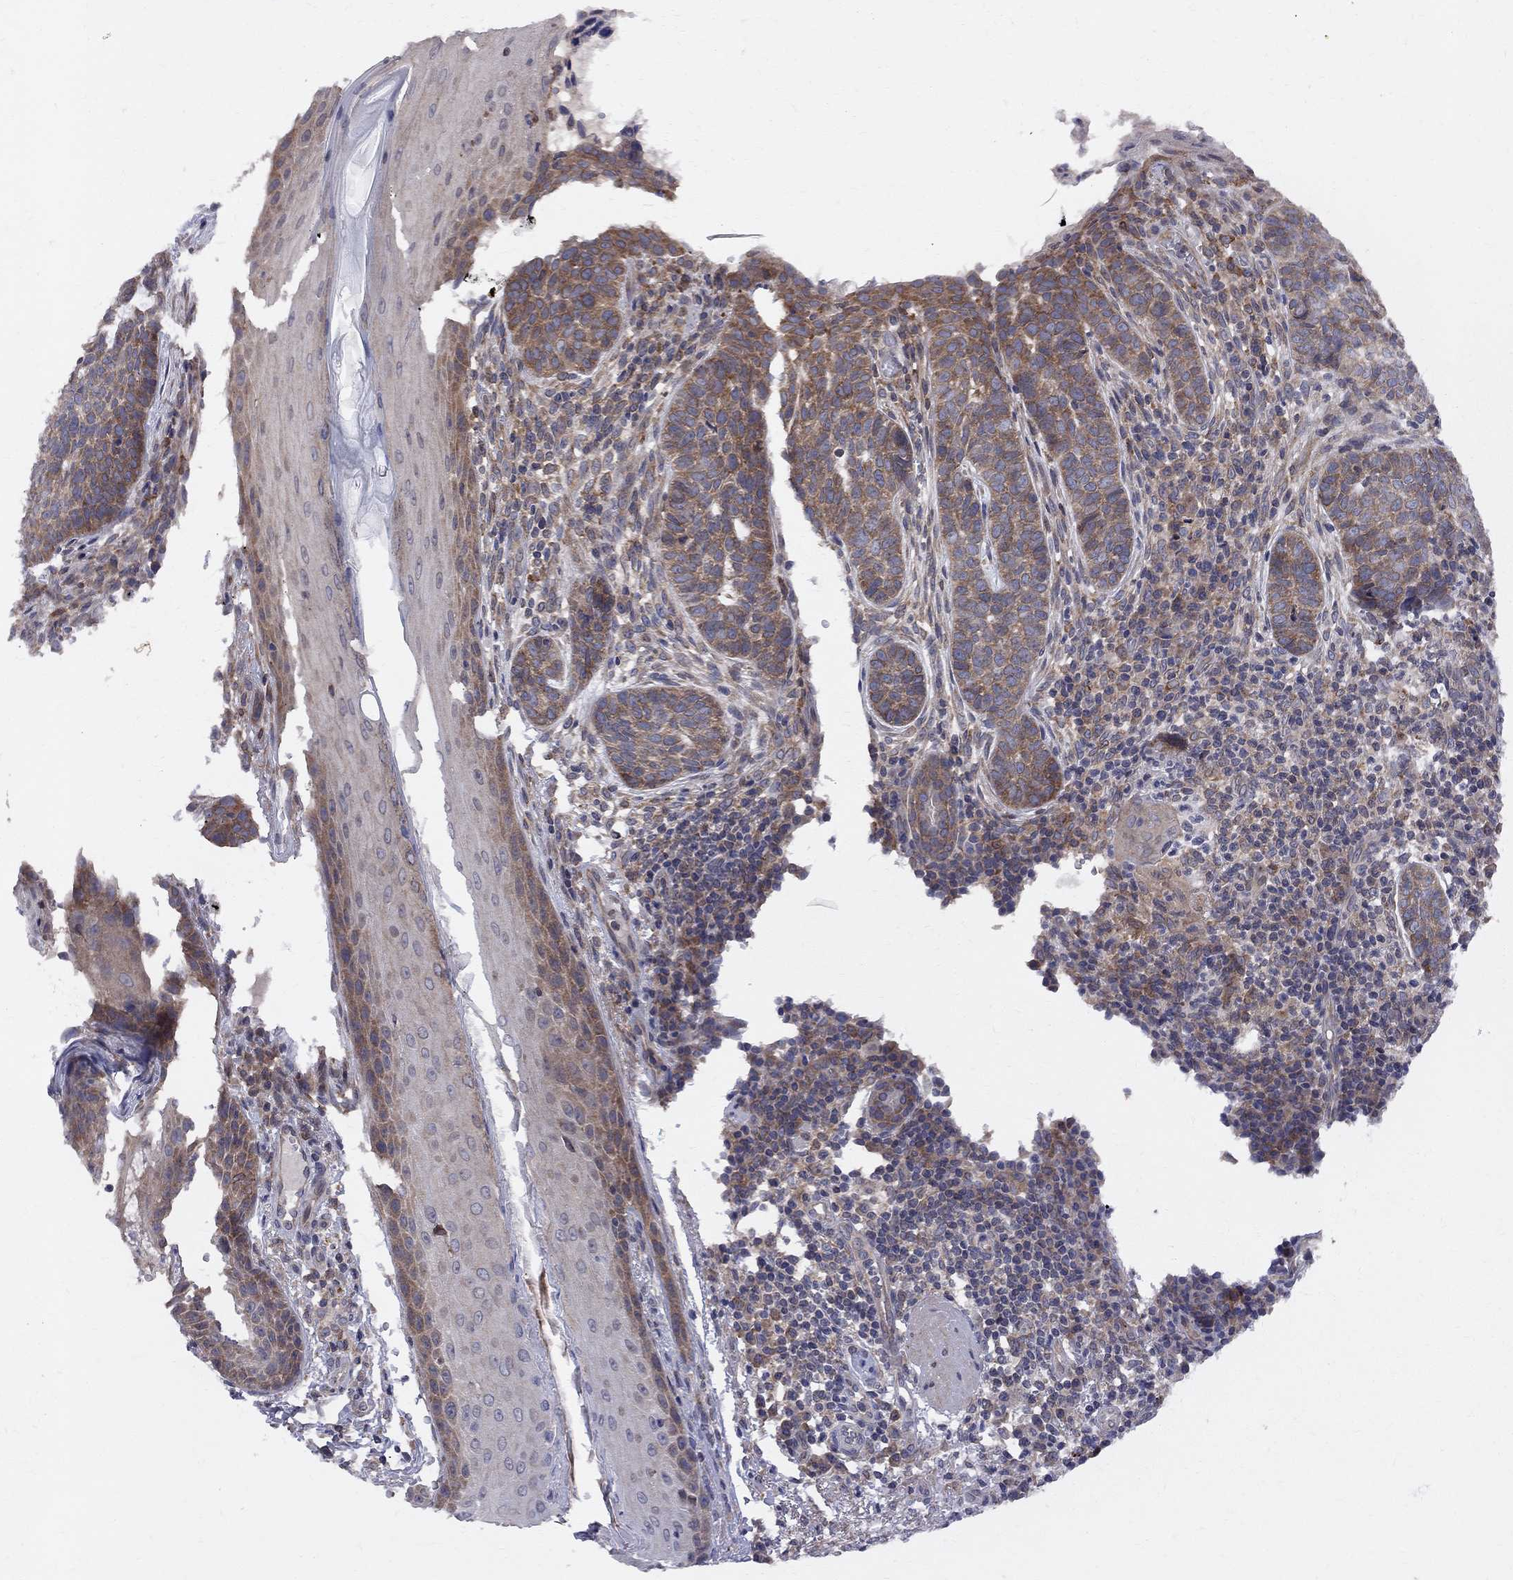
{"staining": {"intensity": "moderate", "quantity": ">75%", "location": "cytoplasmic/membranous"}, "tissue": "skin cancer", "cell_type": "Tumor cells", "image_type": "cancer", "snomed": [{"axis": "morphology", "description": "Basal cell carcinoma"}, {"axis": "topography", "description": "Skin"}], "caption": "A histopathology image of skin cancer (basal cell carcinoma) stained for a protein reveals moderate cytoplasmic/membranous brown staining in tumor cells. (DAB = brown stain, brightfield microscopy at high magnification).", "gene": "CNOT11", "patient": {"sex": "female", "age": 69}}